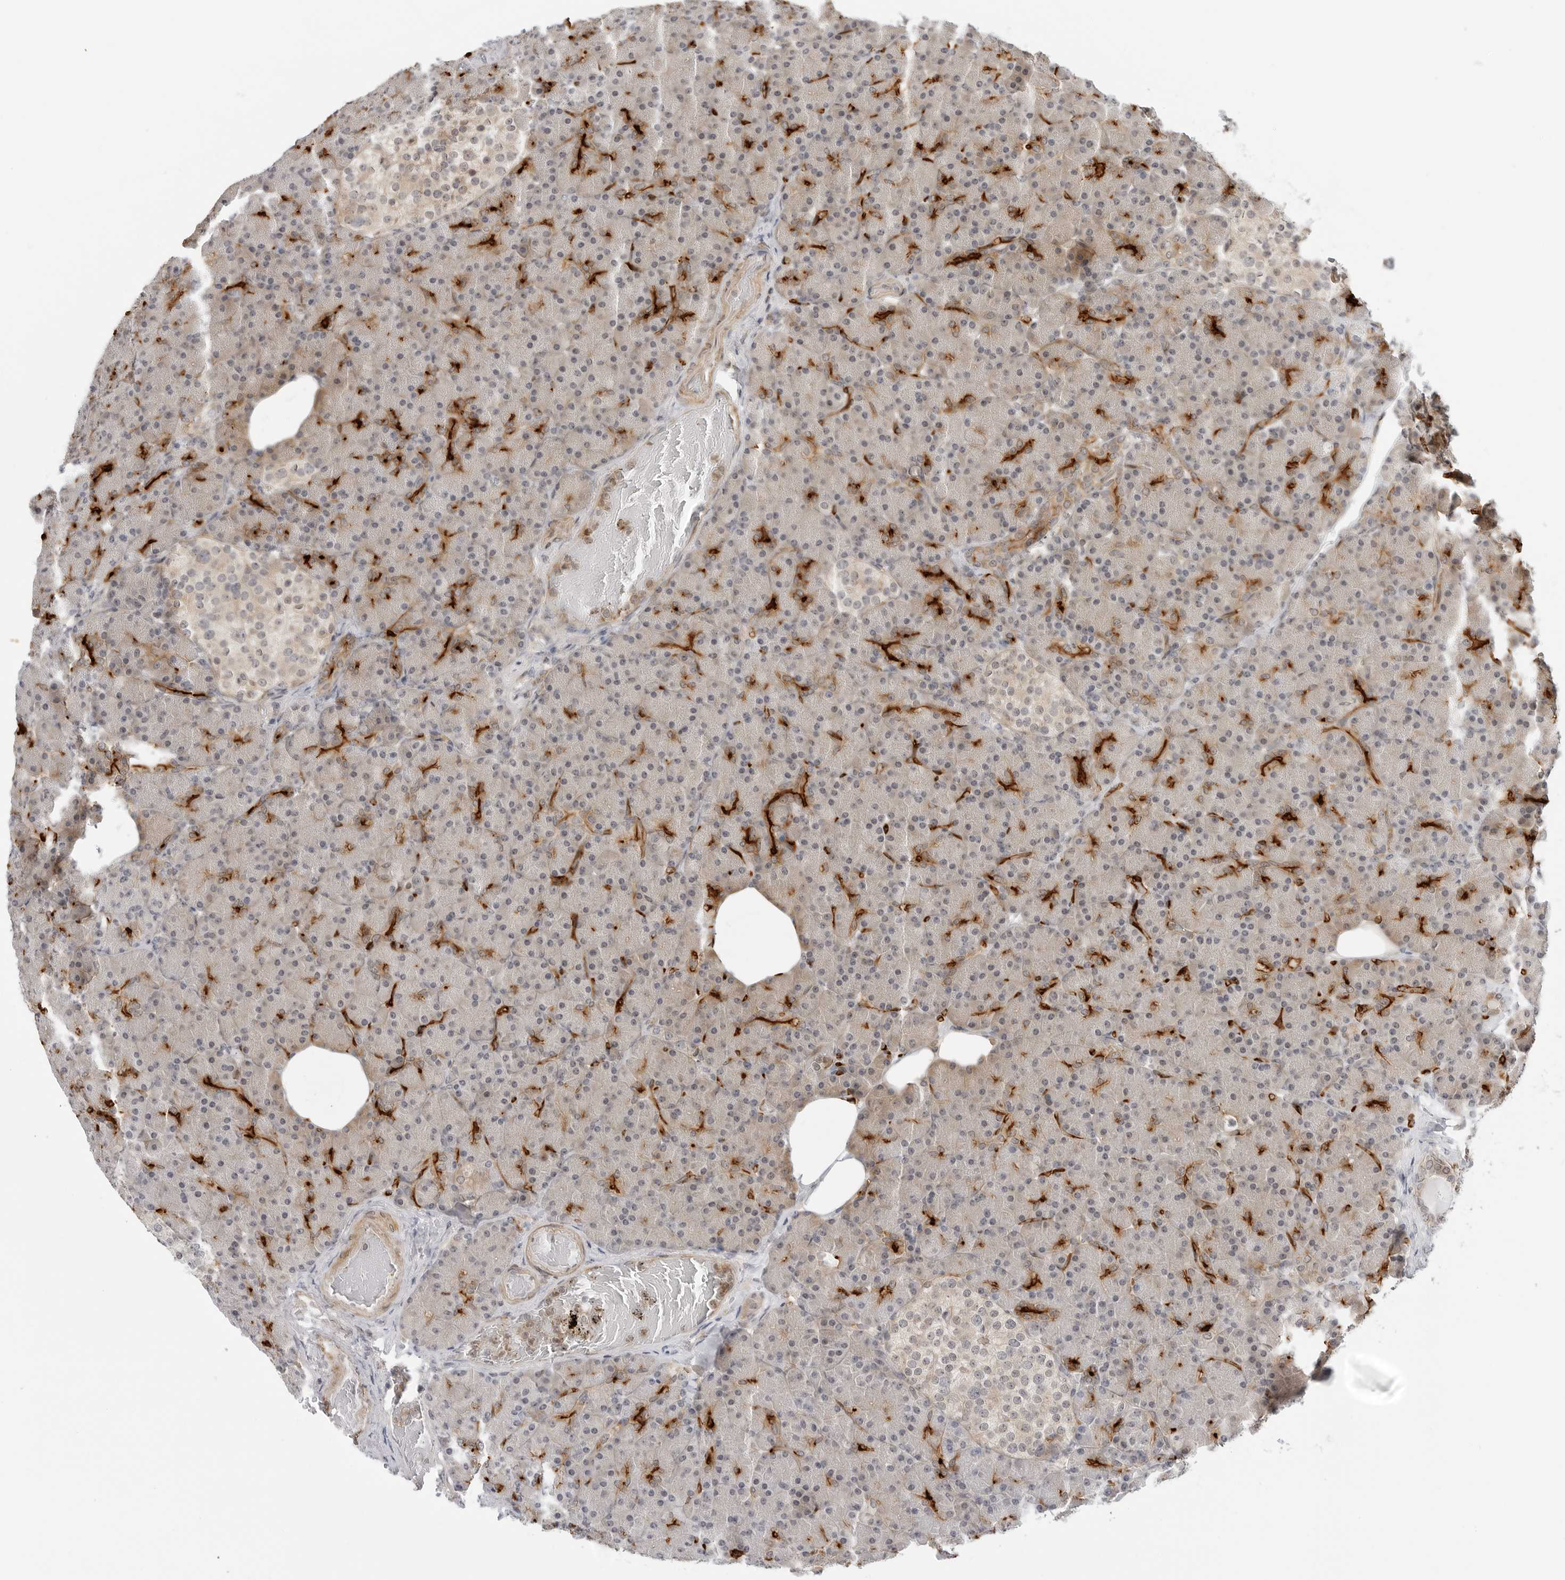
{"staining": {"intensity": "strong", "quantity": "25%-75%", "location": "cytoplasmic/membranous"}, "tissue": "pancreas", "cell_type": "Exocrine glandular cells", "image_type": "normal", "snomed": [{"axis": "morphology", "description": "Normal tissue, NOS"}, {"axis": "topography", "description": "Pancreas"}], "caption": "A brown stain shows strong cytoplasmic/membranous positivity of a protein in exocrine glandular cells of normal human pancreas. The protein is stained brown, and the nuclei are stained in blue (DAB (3,3'-diaminobenzidine) IHC with brightfield microscopy, high magnification).", "gene": "STXBP3", "patient": {"sex": "female", "age": 43}}